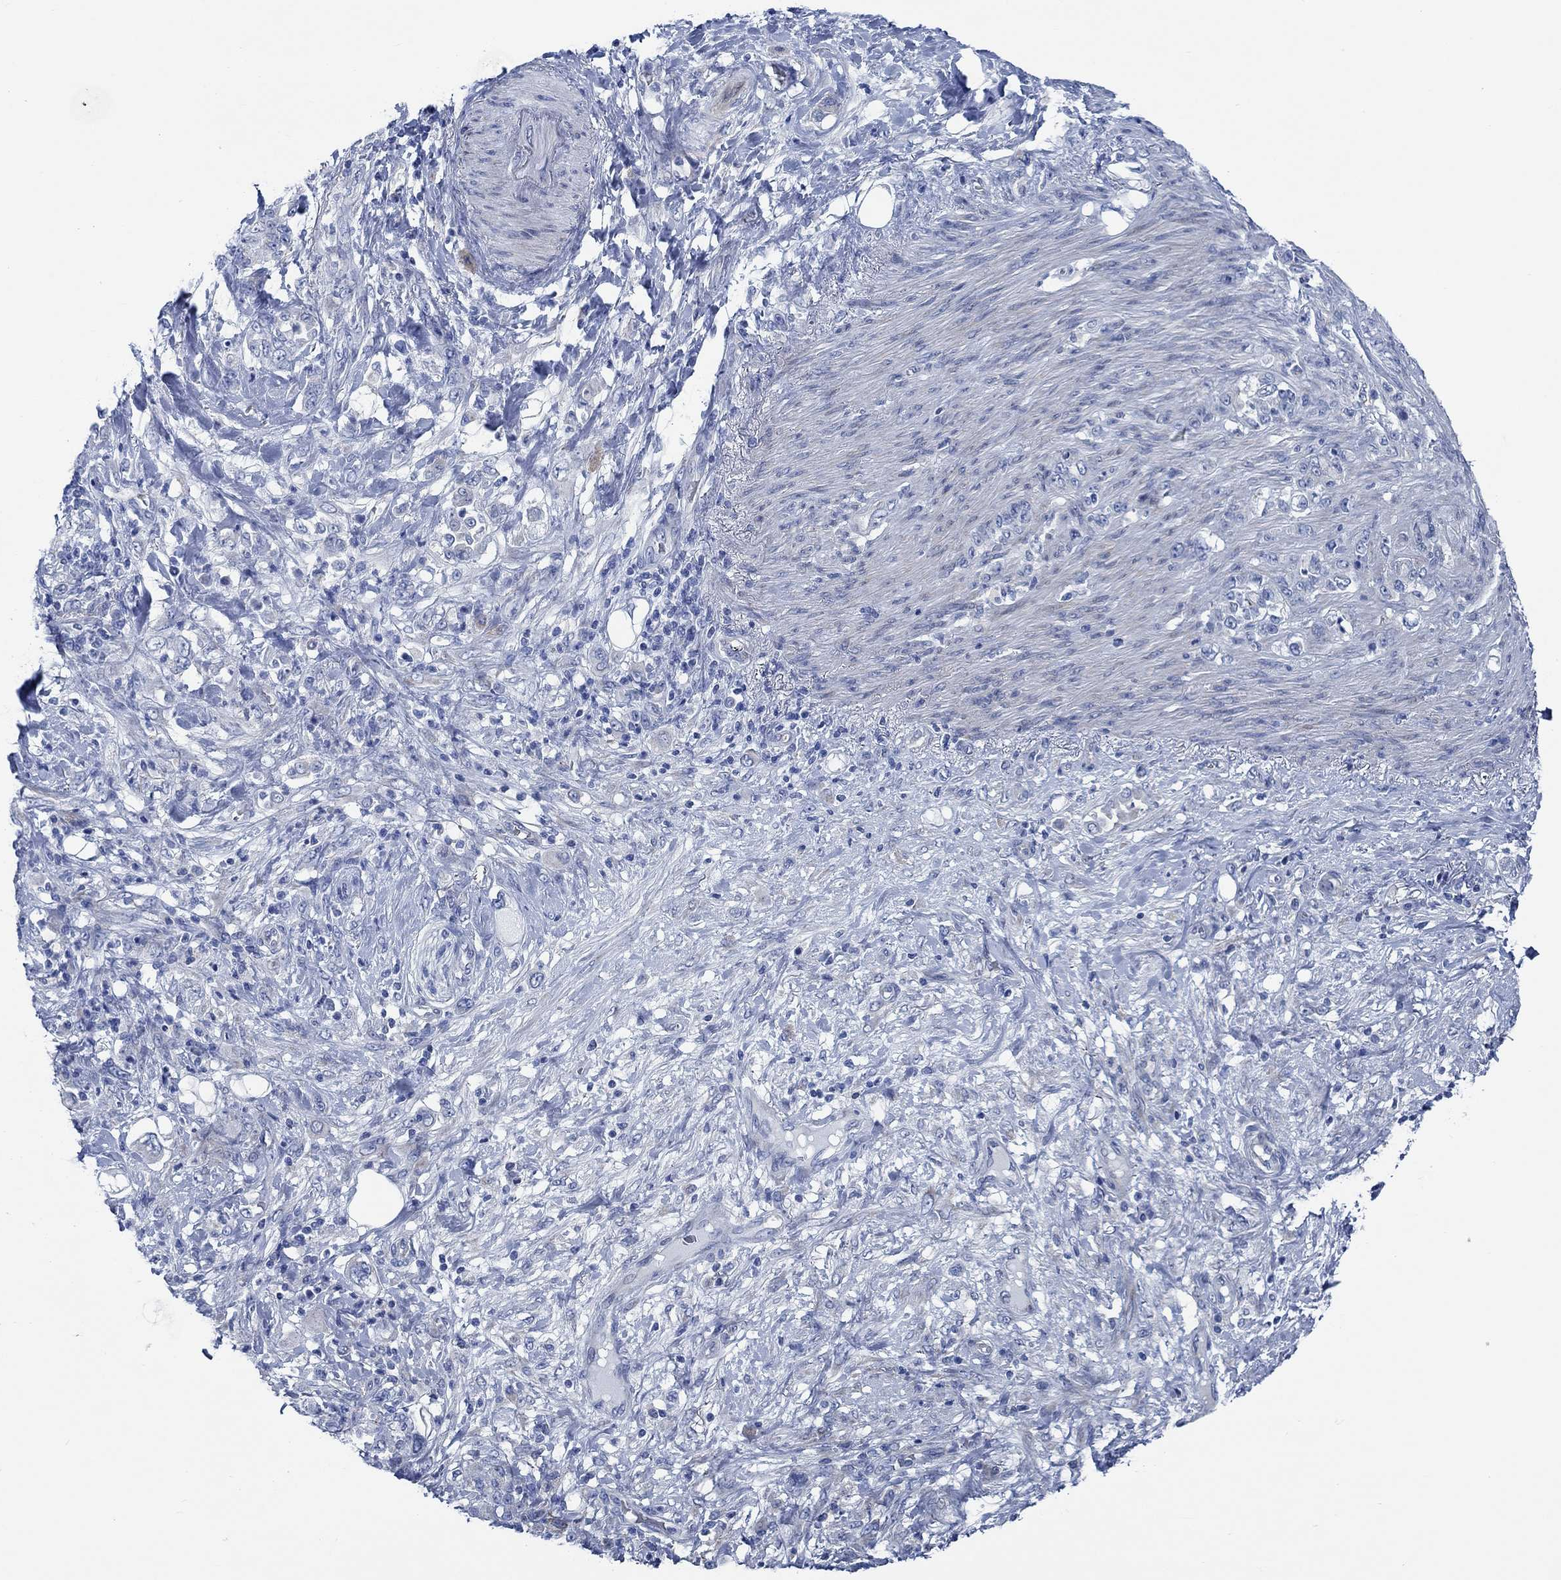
{"staining": {"intensity": "negative", "quantity": "none", "location": "none"}, "tissue": "stomach cancer", "cell_type": "Tumor cells", "image_type": "cancer", "snomed": [{"axis": "morphology", "description": "Adenocarcinoma, NOS"}, {"axis": "topography", "description": "Stomach"}], "caption": "Immunohistochemistry (IHC) histopathology image of human adenocarcinoma (stomach) stained for a protein (brown), which shows no expression in tumor cells. (Brightfield microscopy of DAB immunohistochemistry (IHC) at high magnification).", "gene": "SVEP1", "patient": {"sex": "female", "age": 79}}